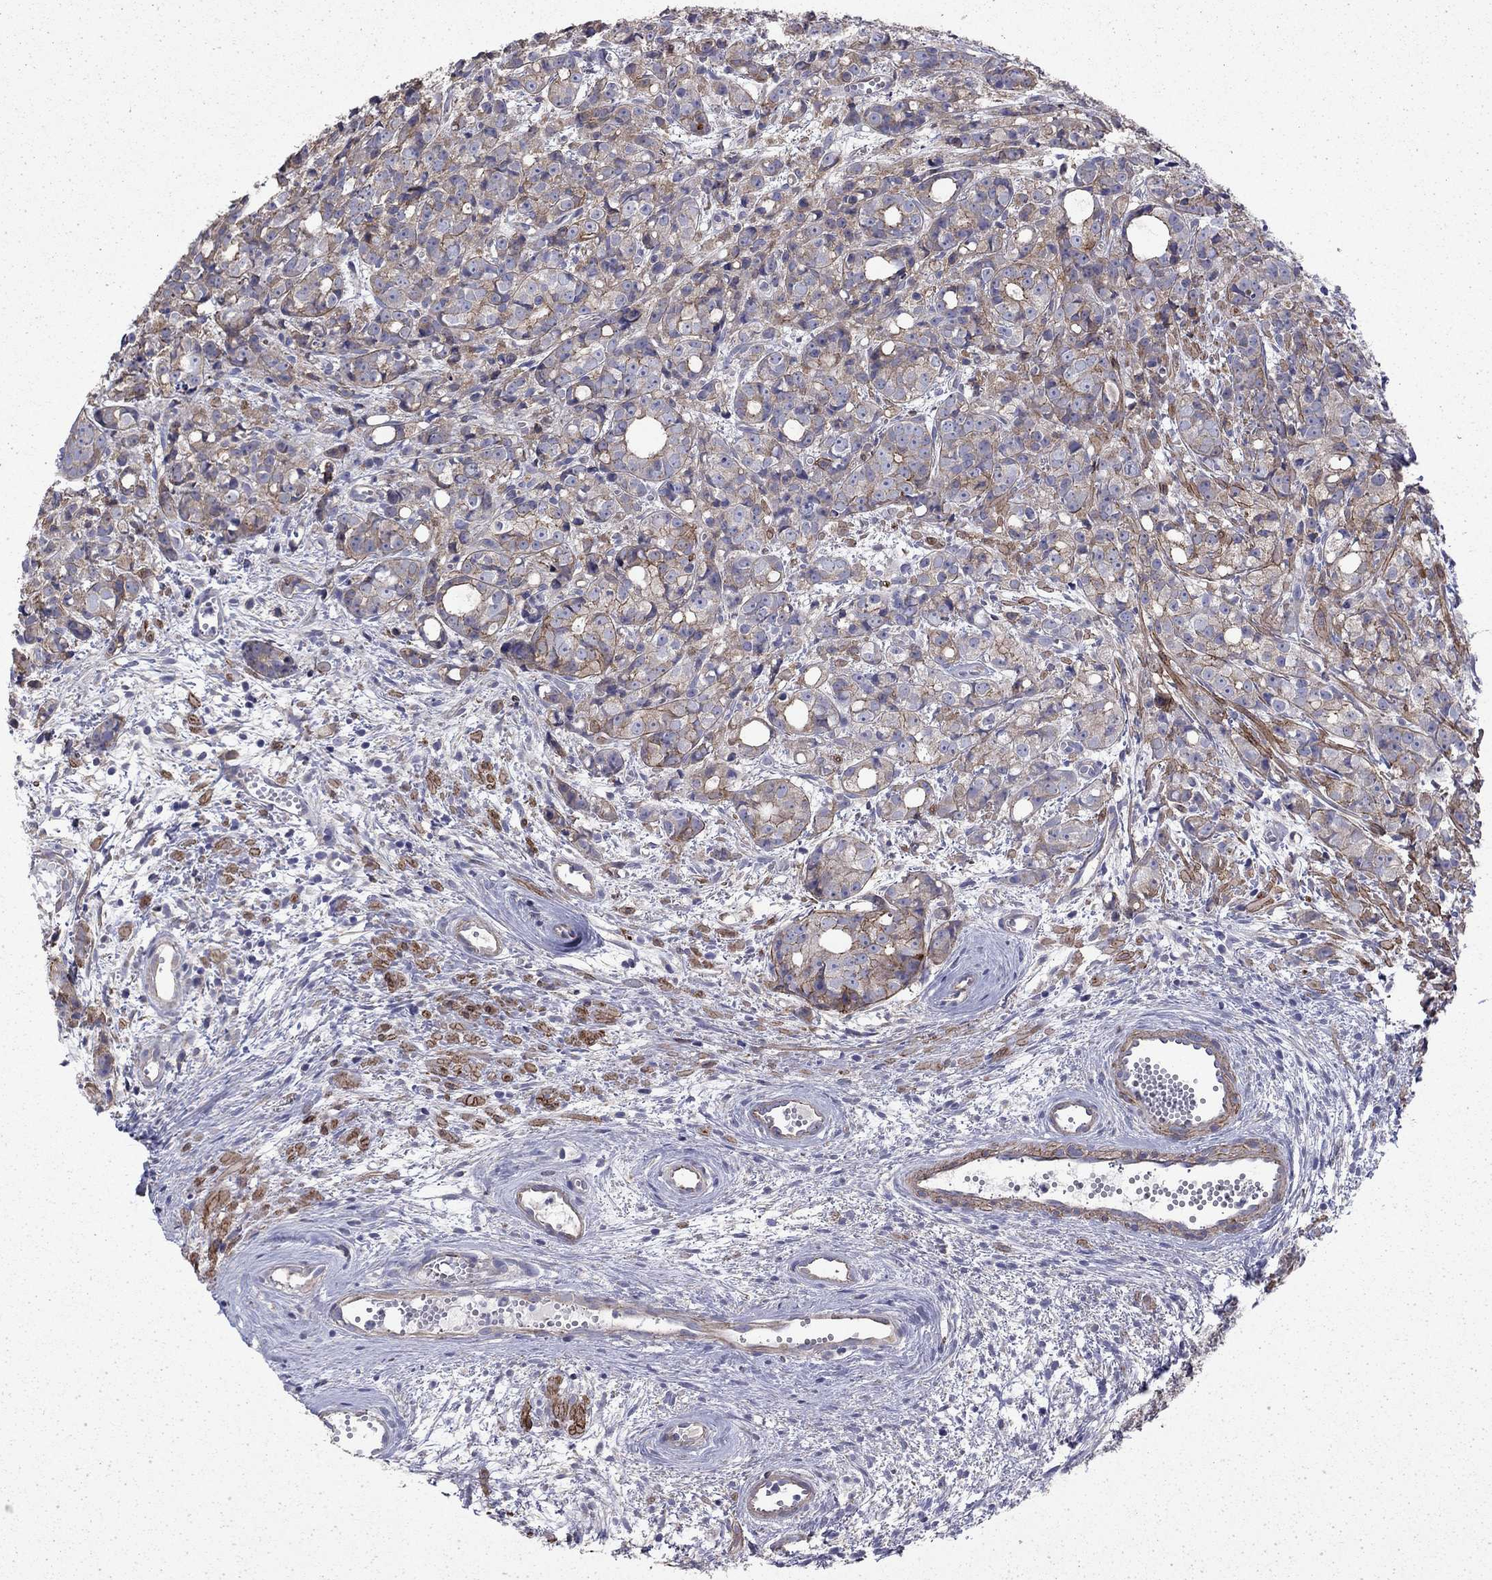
{"staining": {"intensity": "moderate", "quantity": "25%-75%", "location": "cytoplasmic/membranous"}, "tissue": "prostate cancer", "cell_type": "Tumor cells", "image_type": "cancer", "snomed": [{"axis": "morphology", "description": "Adenocarcinoma, Medium grade"}, {"axis": "topography", "description": "Prostate"}], "caption": "Immunohistochemistry photomicrograph of prostate medium-grade adenocarcinoma stained for a protein (brown), which exhibits medium levels of moderate cytoplasmic/membranous expression in about 25%-75% of tumor cells.", "gene": "DTNA", "patient": {"sex": "male", "age": 74}}